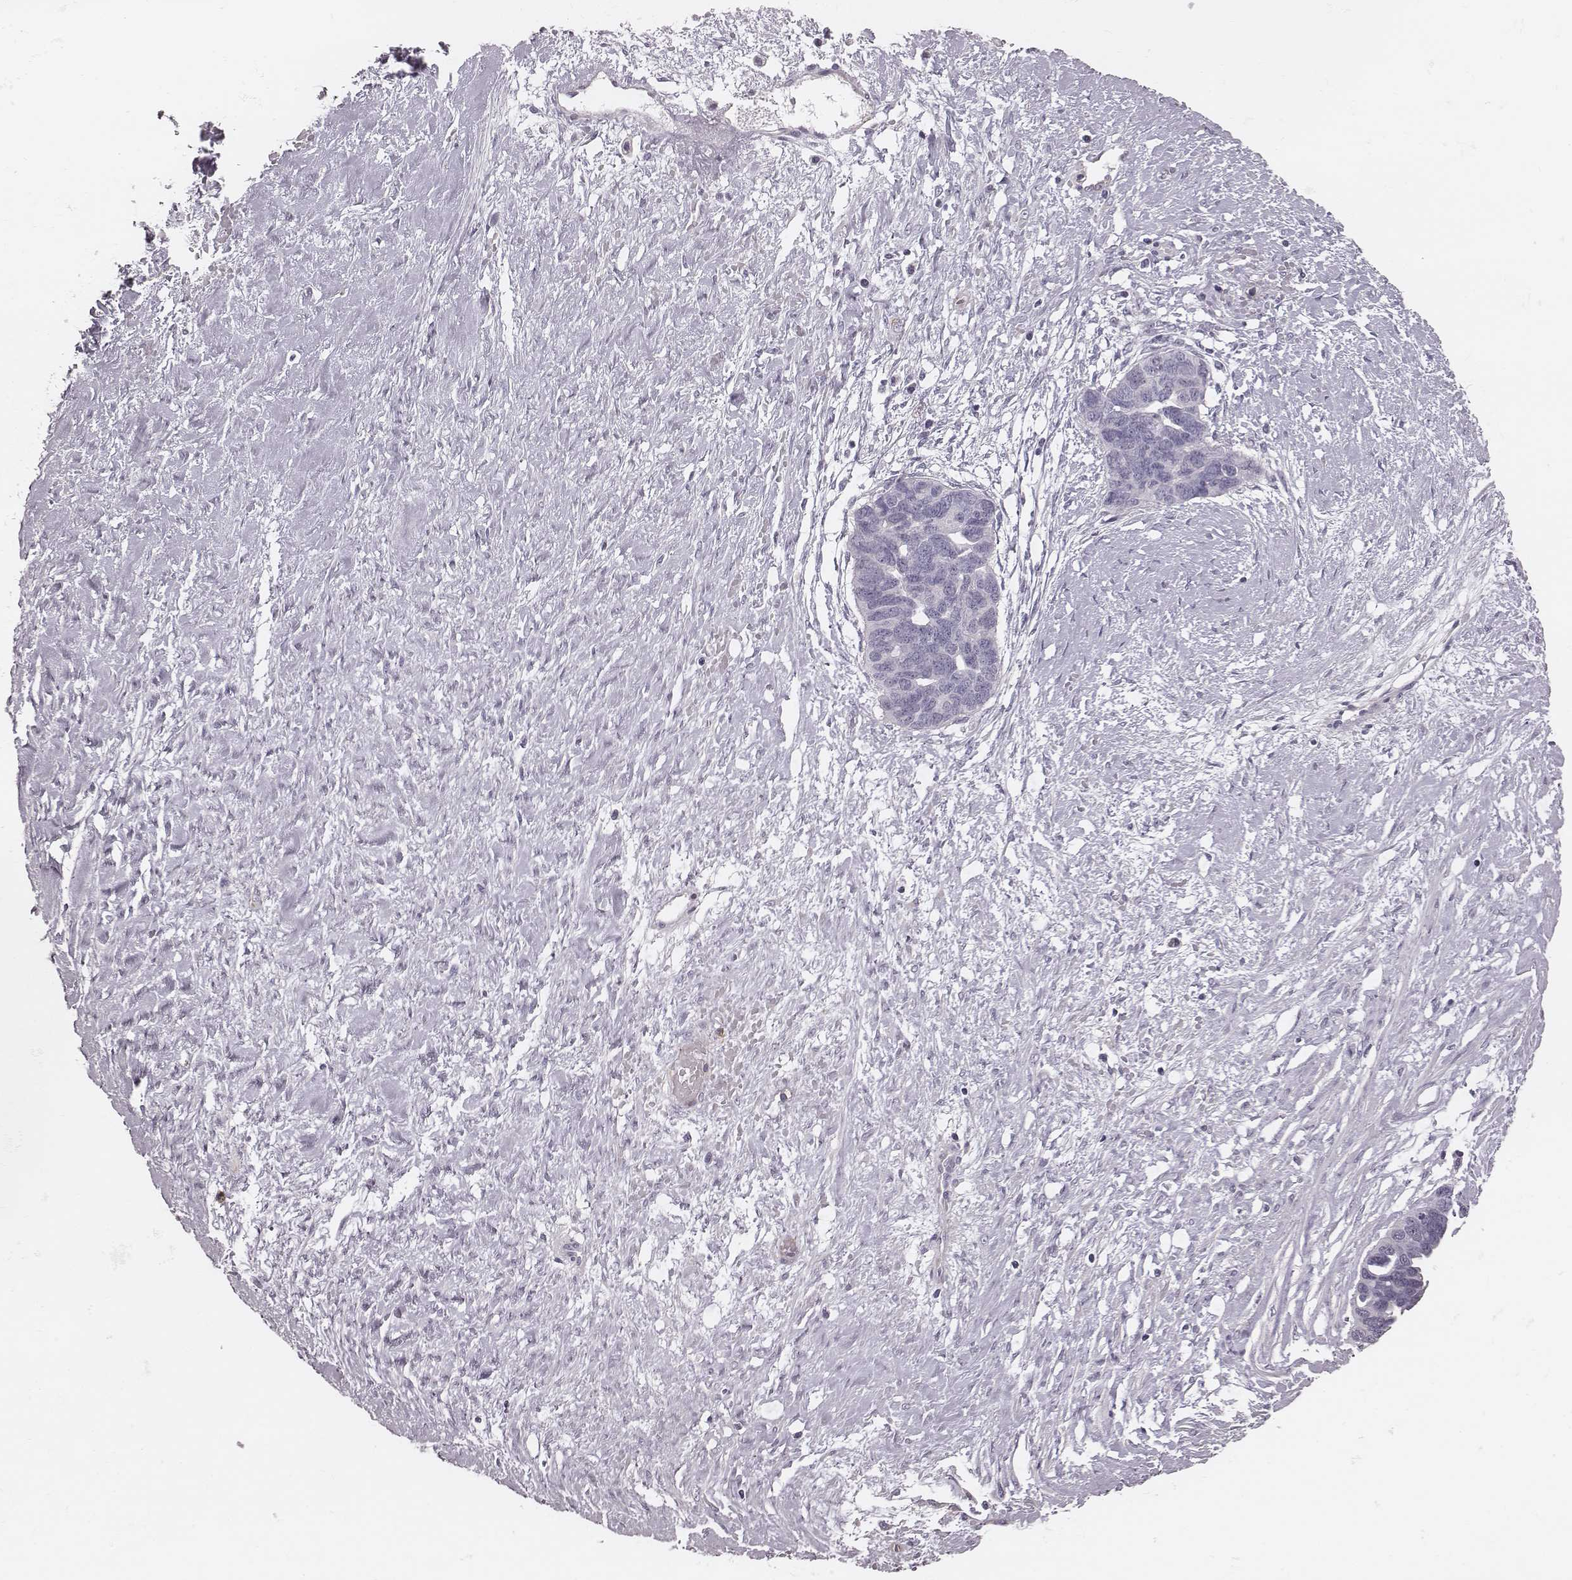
{"staining": {"intensity": "negative", "quantity": "none", "location": "none"}, "tissue": "ovarian cancer", "cell_type": "Tumor cells", "image_type": "cancer", "snomed": [{"axis": "morphology", "description": "Cystadenocarcinoma, serous, NOS"}, {"axis": "topography", "description": "Ovary"}], "caption": "This is an immunohistochemistry (IHC) histopathology image of human serous cystadenocarcinoma (ovarian). There is no expression in tumor cells.", "gene": "SPA17", "patient": {"sex": "female", "age": 69}}